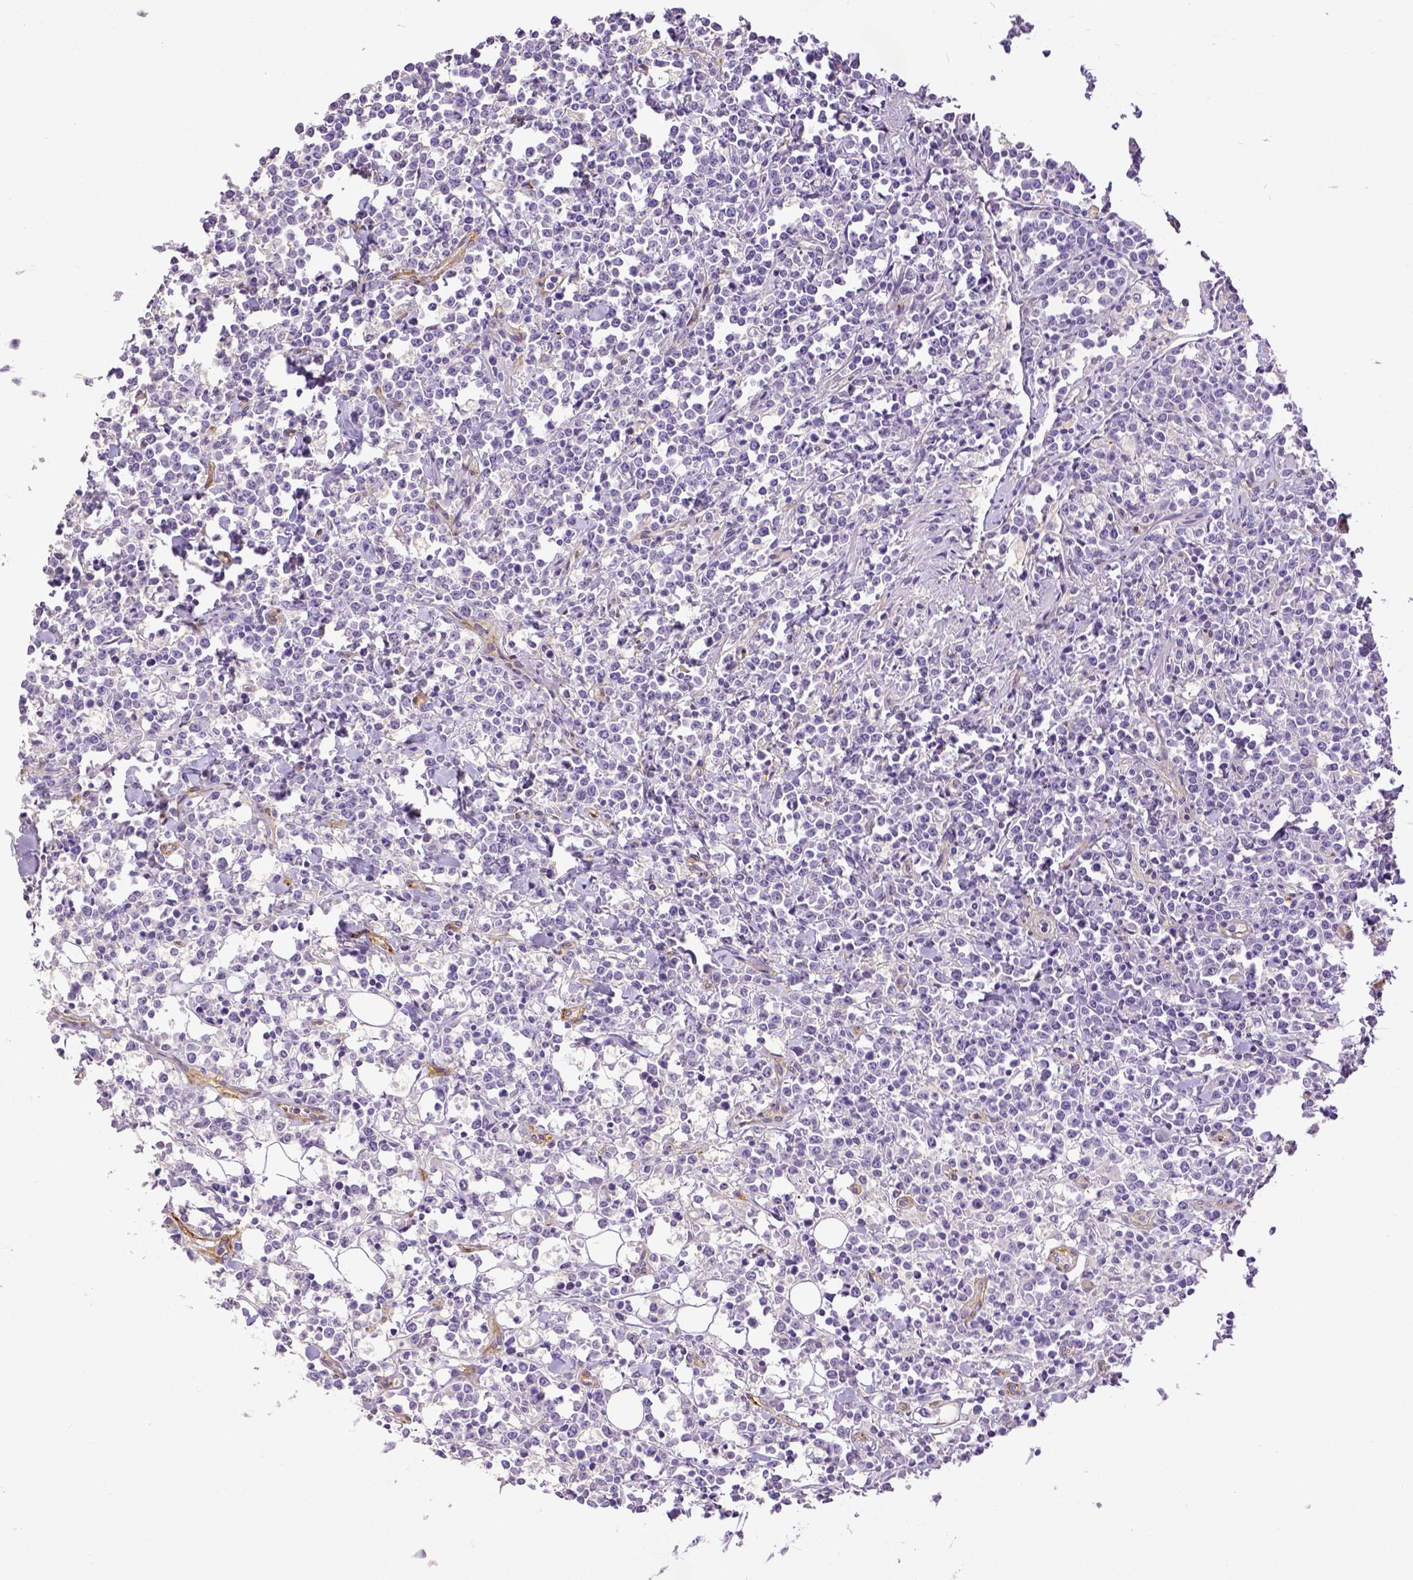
{"staining": {"intensity": "negative", "quantity": "none", "location": "none"}, "tissue": "lymphoma", "cell_type": "Tumor cells", "image_type": "cancer", "snomed": [{"axis": "morphology", "description": "Malignant lymphoma, non-Hodgkin's type, High grade"}, {"axis": "topography", "description": "Small intestine"}], "caption": "Tumor cells show no significant positivity in malignant lymphoma, non-Hodgkin's type (high-grade). (Stains: DAB (3,3'-diaminobenzidine) immunohistochemistry with hematoxylin counter stain, Microscopy: brightfield microscopy at high magnification).", "gene": "THY1", "patient": {"sex": "female", "age": 56}}